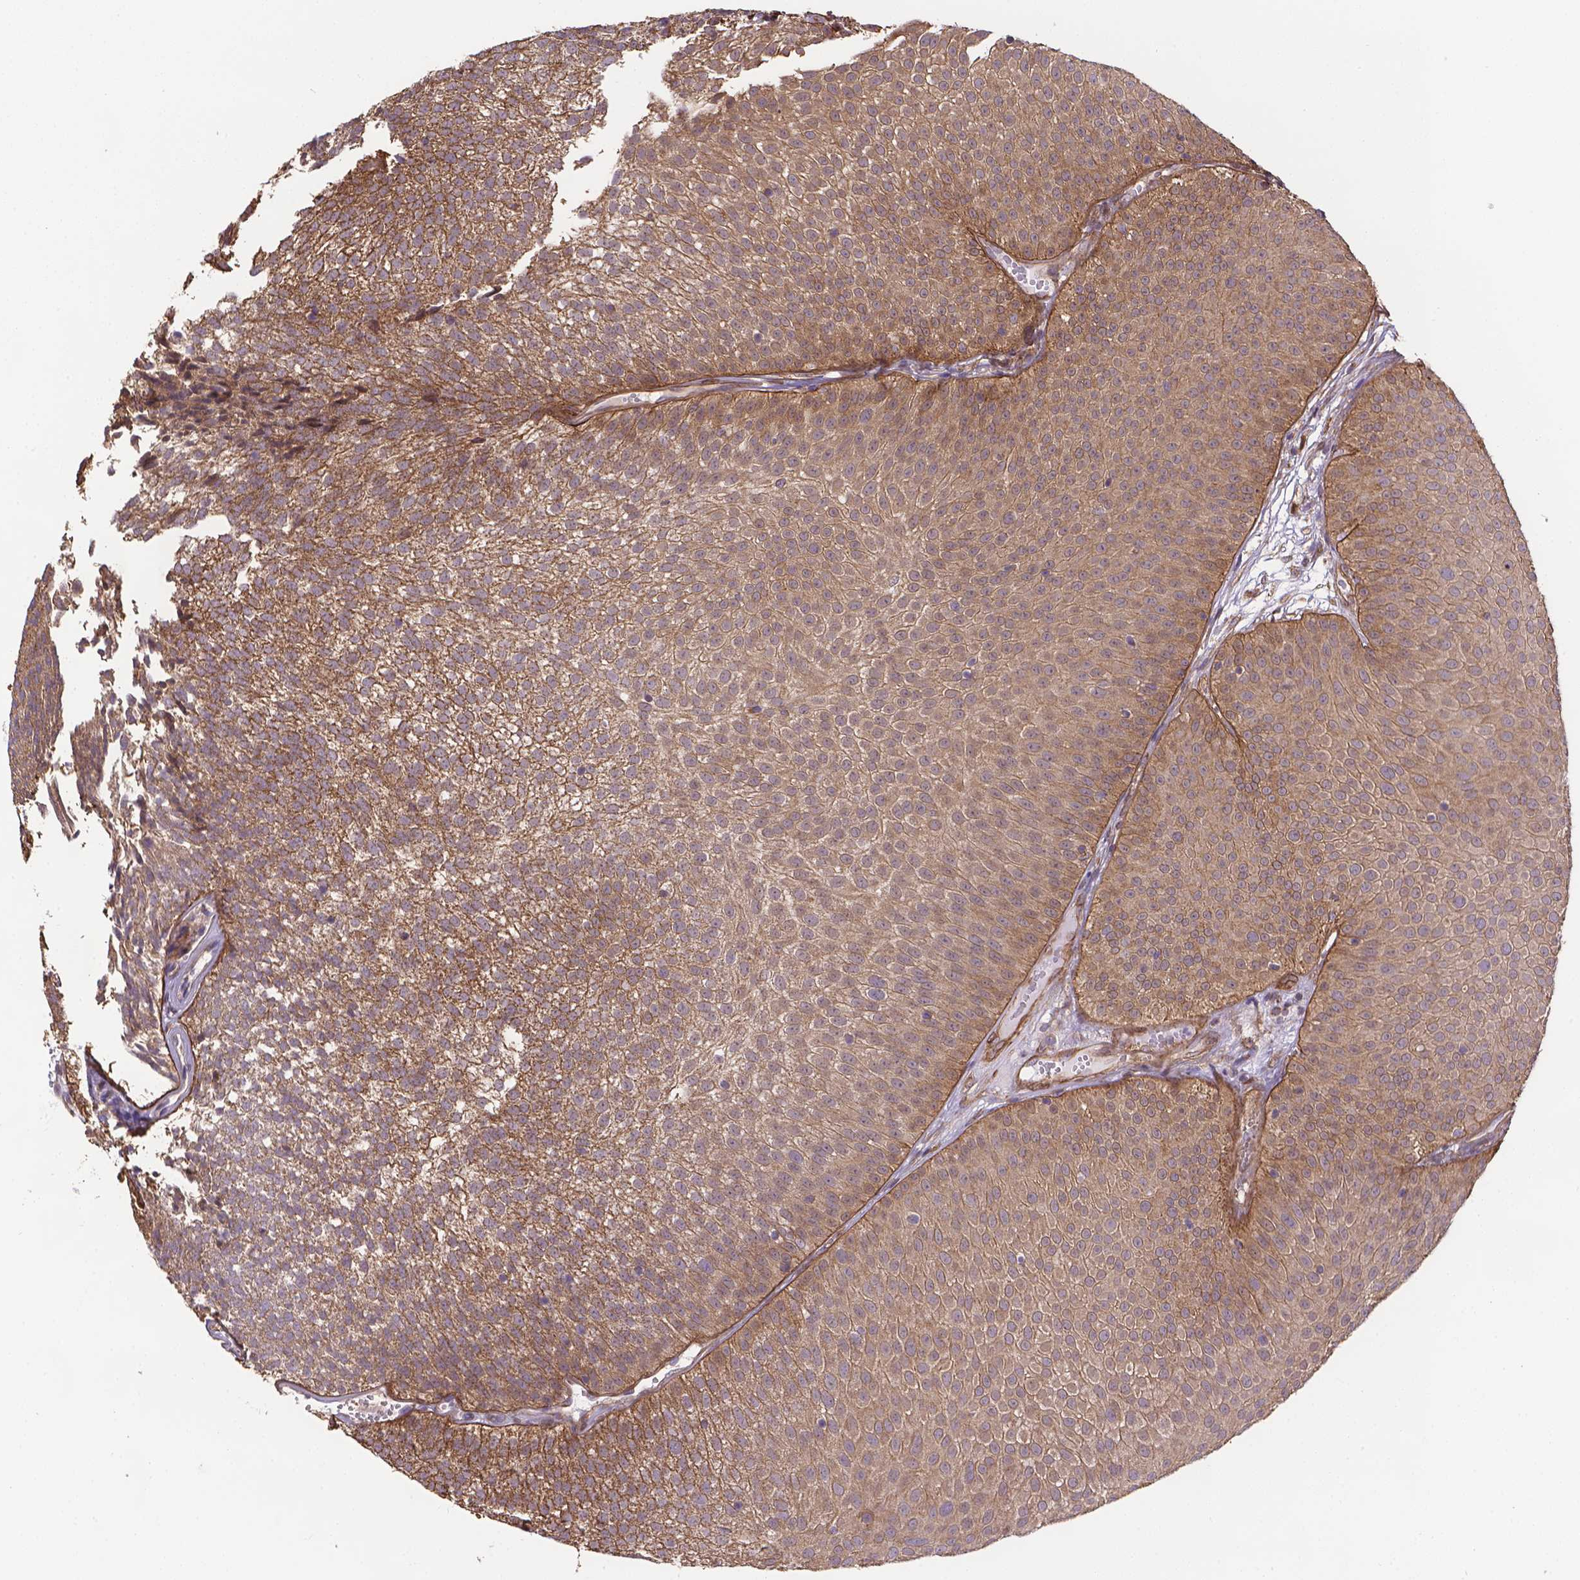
{"staining": {"intensity": "weak", "quantity": ">75%", "location": "cytoplasmic/membranous"}, "tissue": "urothelial cancer", "cell_type": "Tumor cells", "image_type": "cancer", "snomed": [{"axis": "morphology", "description": "Urothelial carcinoma, Low grade"}, {"axis": "topography", "description": "Urinary bladder"}], "caption": "Protein staining of urothelial cancer tissue exhibits weak cytoplasmic/membranous staining in about >75% of tumor cells. (DAB (3,3'-diaminobenzidine) = brown stain, brightfield microscopy at high magnification).", "gene": "YAP1", "patient": {"sex": "male", "age": 52}}